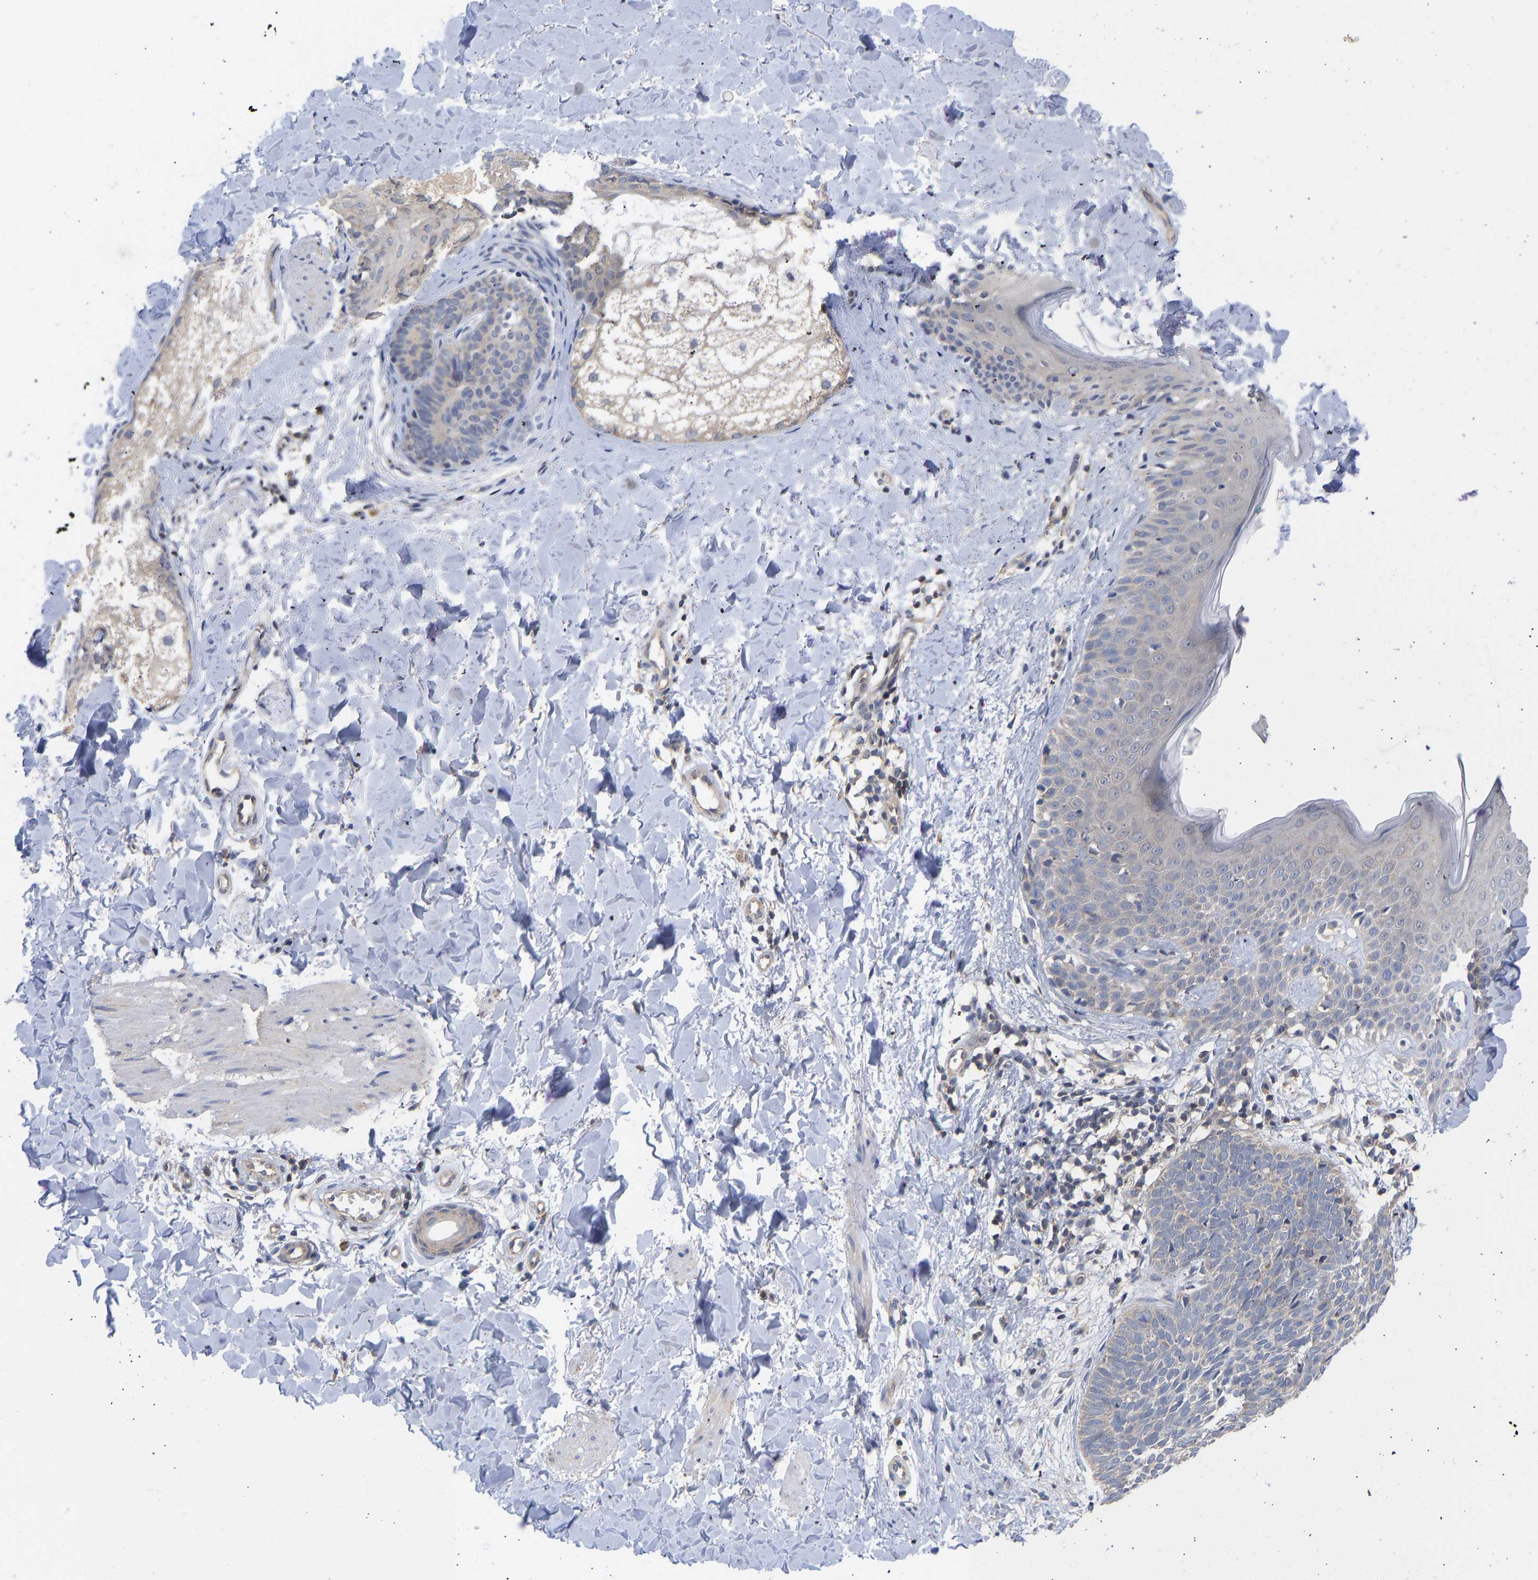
{"staining": {"intensity": "negative", "quantity": "none", "location": "none"}, "tissue": "skin cancer", "cell_type": "Tumor cells", "image_type": "cancer", "snomed": [{"axis": "morphology", "description": "Basal cell carcinoma"}, {"axis": "topography", "description": "Skin"}], "caption": "An immunohistochemistry image of skin basal cell carcinoma is shown. There is no staining in tumor cells of skin basal cell carcinoma. Brightfield microscopy of immunohistochemistry (IHC) stained with DAB (brown) and hematoxylin (blue), captured at high magnification.", "gene": "MAP2K3", "patient": {"sex": "male", "age": 60}}